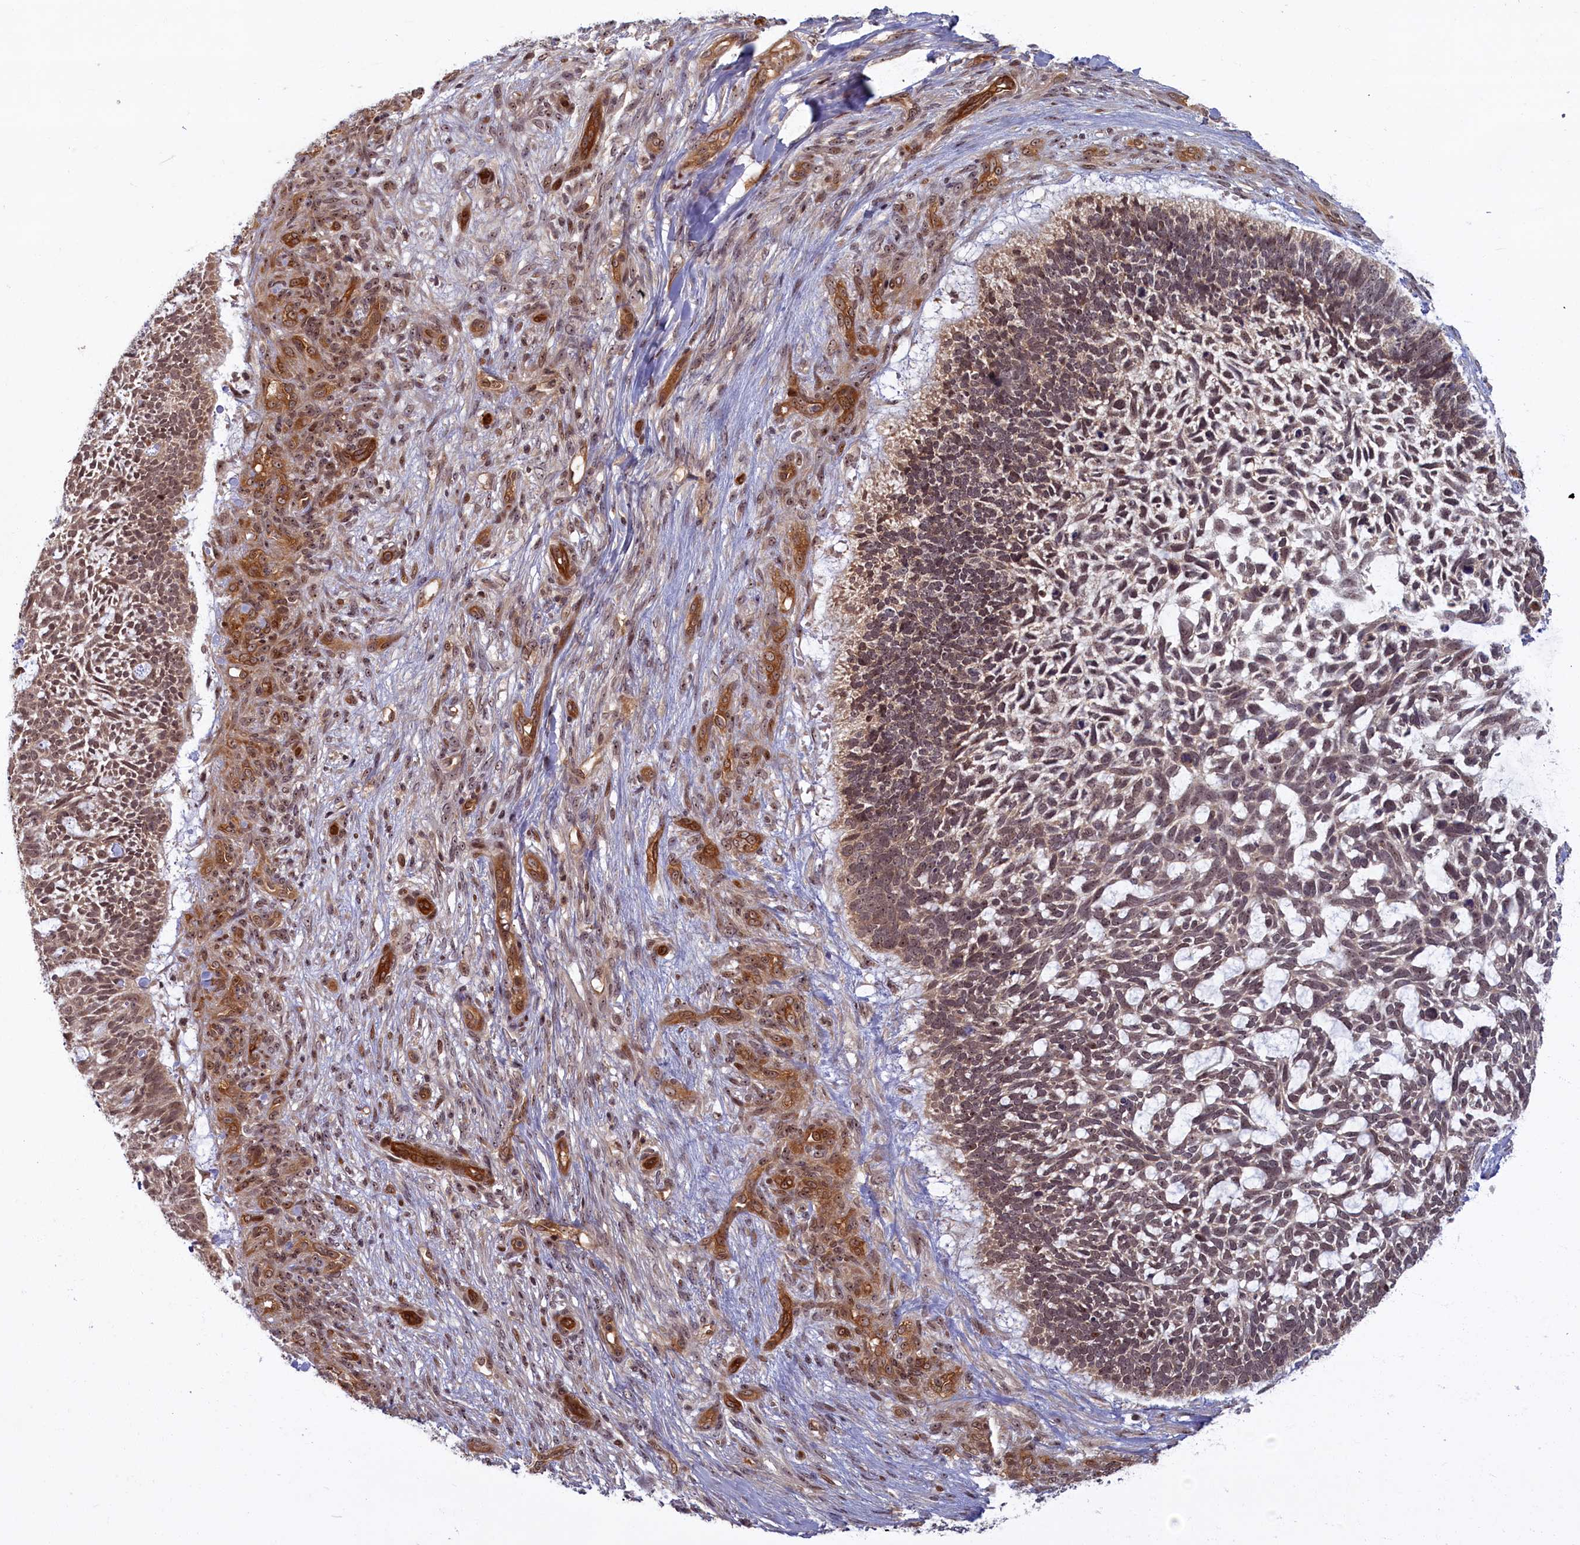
{"staining": {"intensity": "moderate", "quantity": ">75%", "location": "nuclear"}, "tissue": "skin cancer", "cell_type": "Tumor cells", "image_type": "cancer", "snomed": [{"axis": "morphology", "description": "Basal cell carcinoma"}, {"axis": "topography", "description": "Skin"}], "caption": "Tumor cells display medium levels of moderate nuclear positivity in approximately >75% of cells in human basal cell carcinoma (skin).", "gene": "SNRK", "patient": {"sex": "male", "age": 88}}